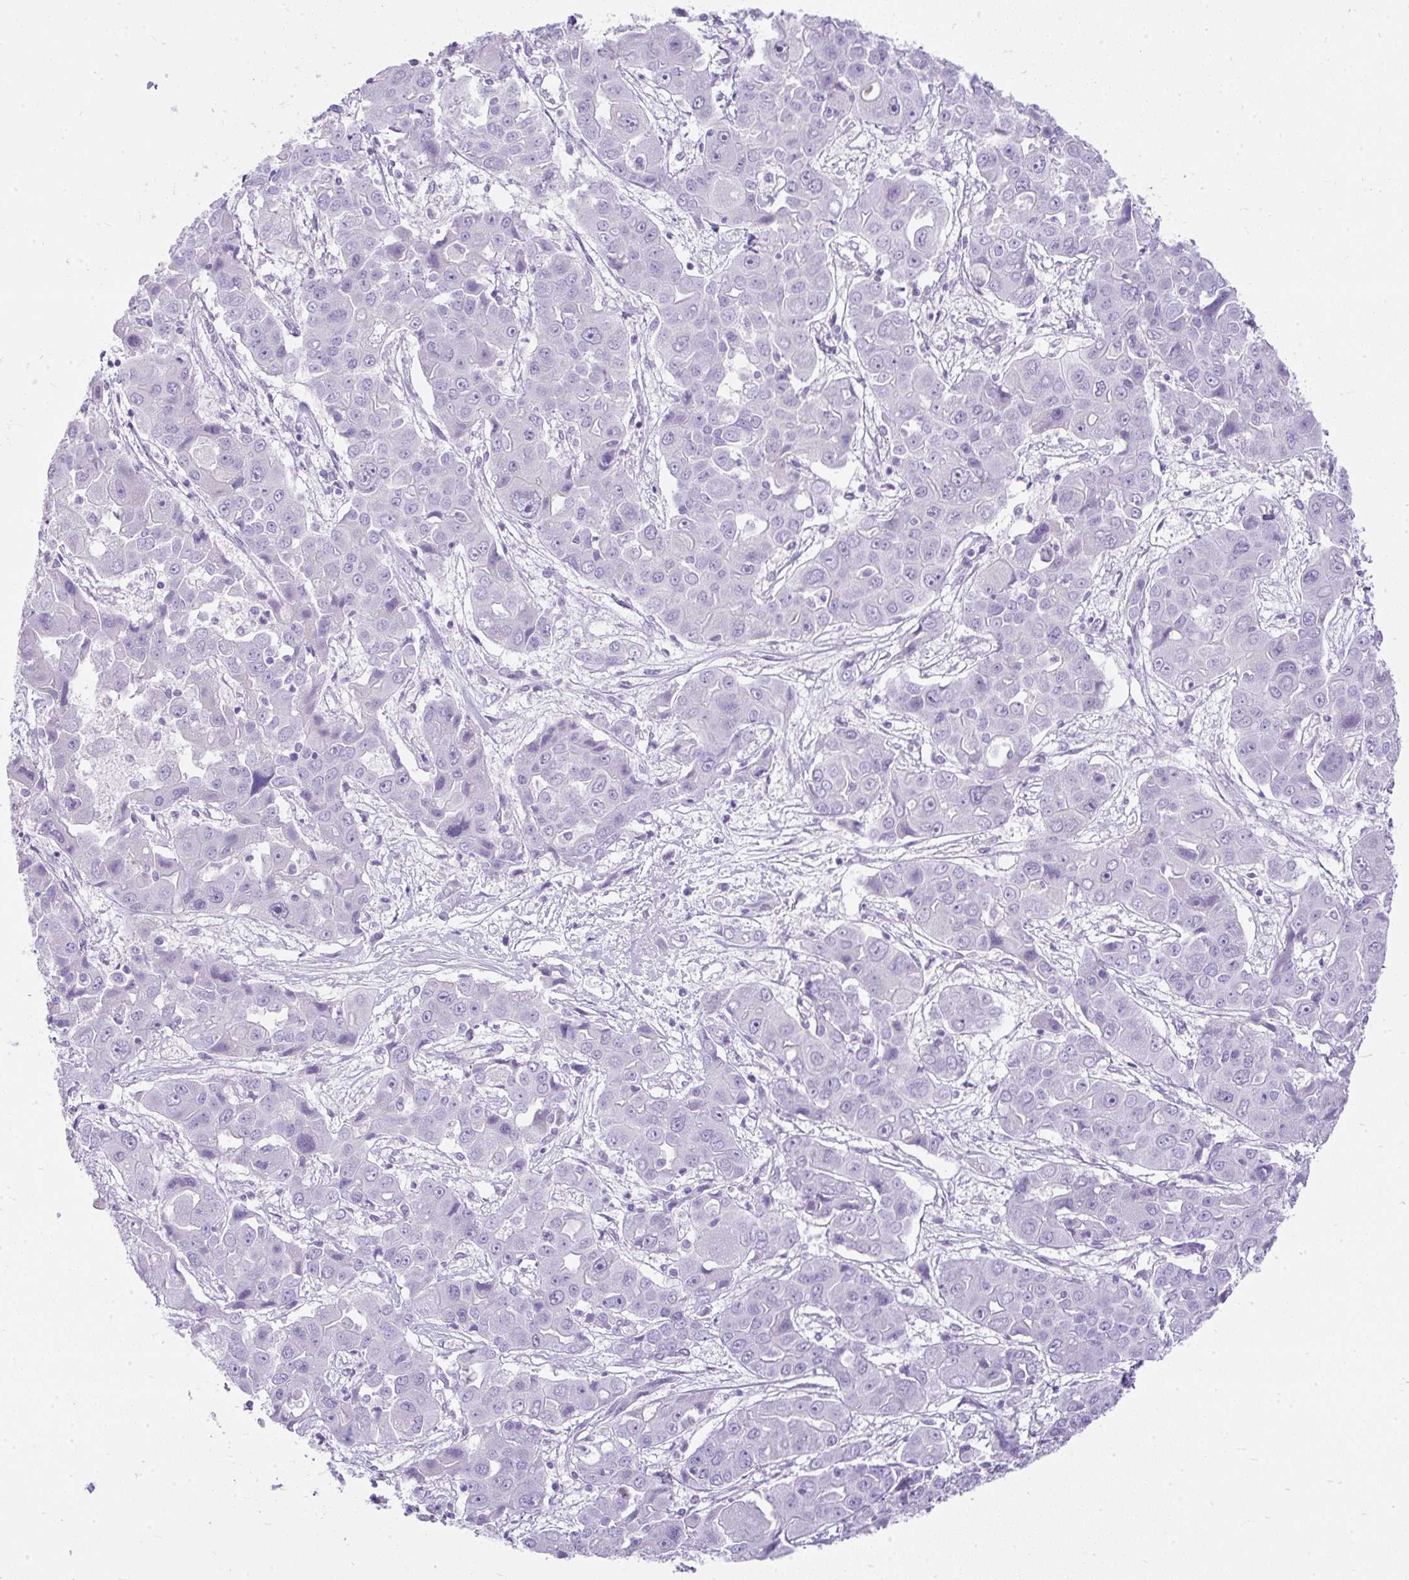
{"staining": {"intensity": "negative", "quantity": "none", "location": "none"}, "tissue": "liver cancer", "cell_type": "Tumor cells", "image_type": "cancer", "snomed": [{"axis": "morphology", "description": "Cholangiocarcinoma"}, {"axis": "topography", "description": "Liver"}], "caption": "An IHC photomicrograph of cholangiocarcinoma (liver) is shown. There is no staining in tumor cells of cholangiocarcinoma (liver).", "gene": "PLCXD2", "patient": {"sex": "male", "age": 67}}